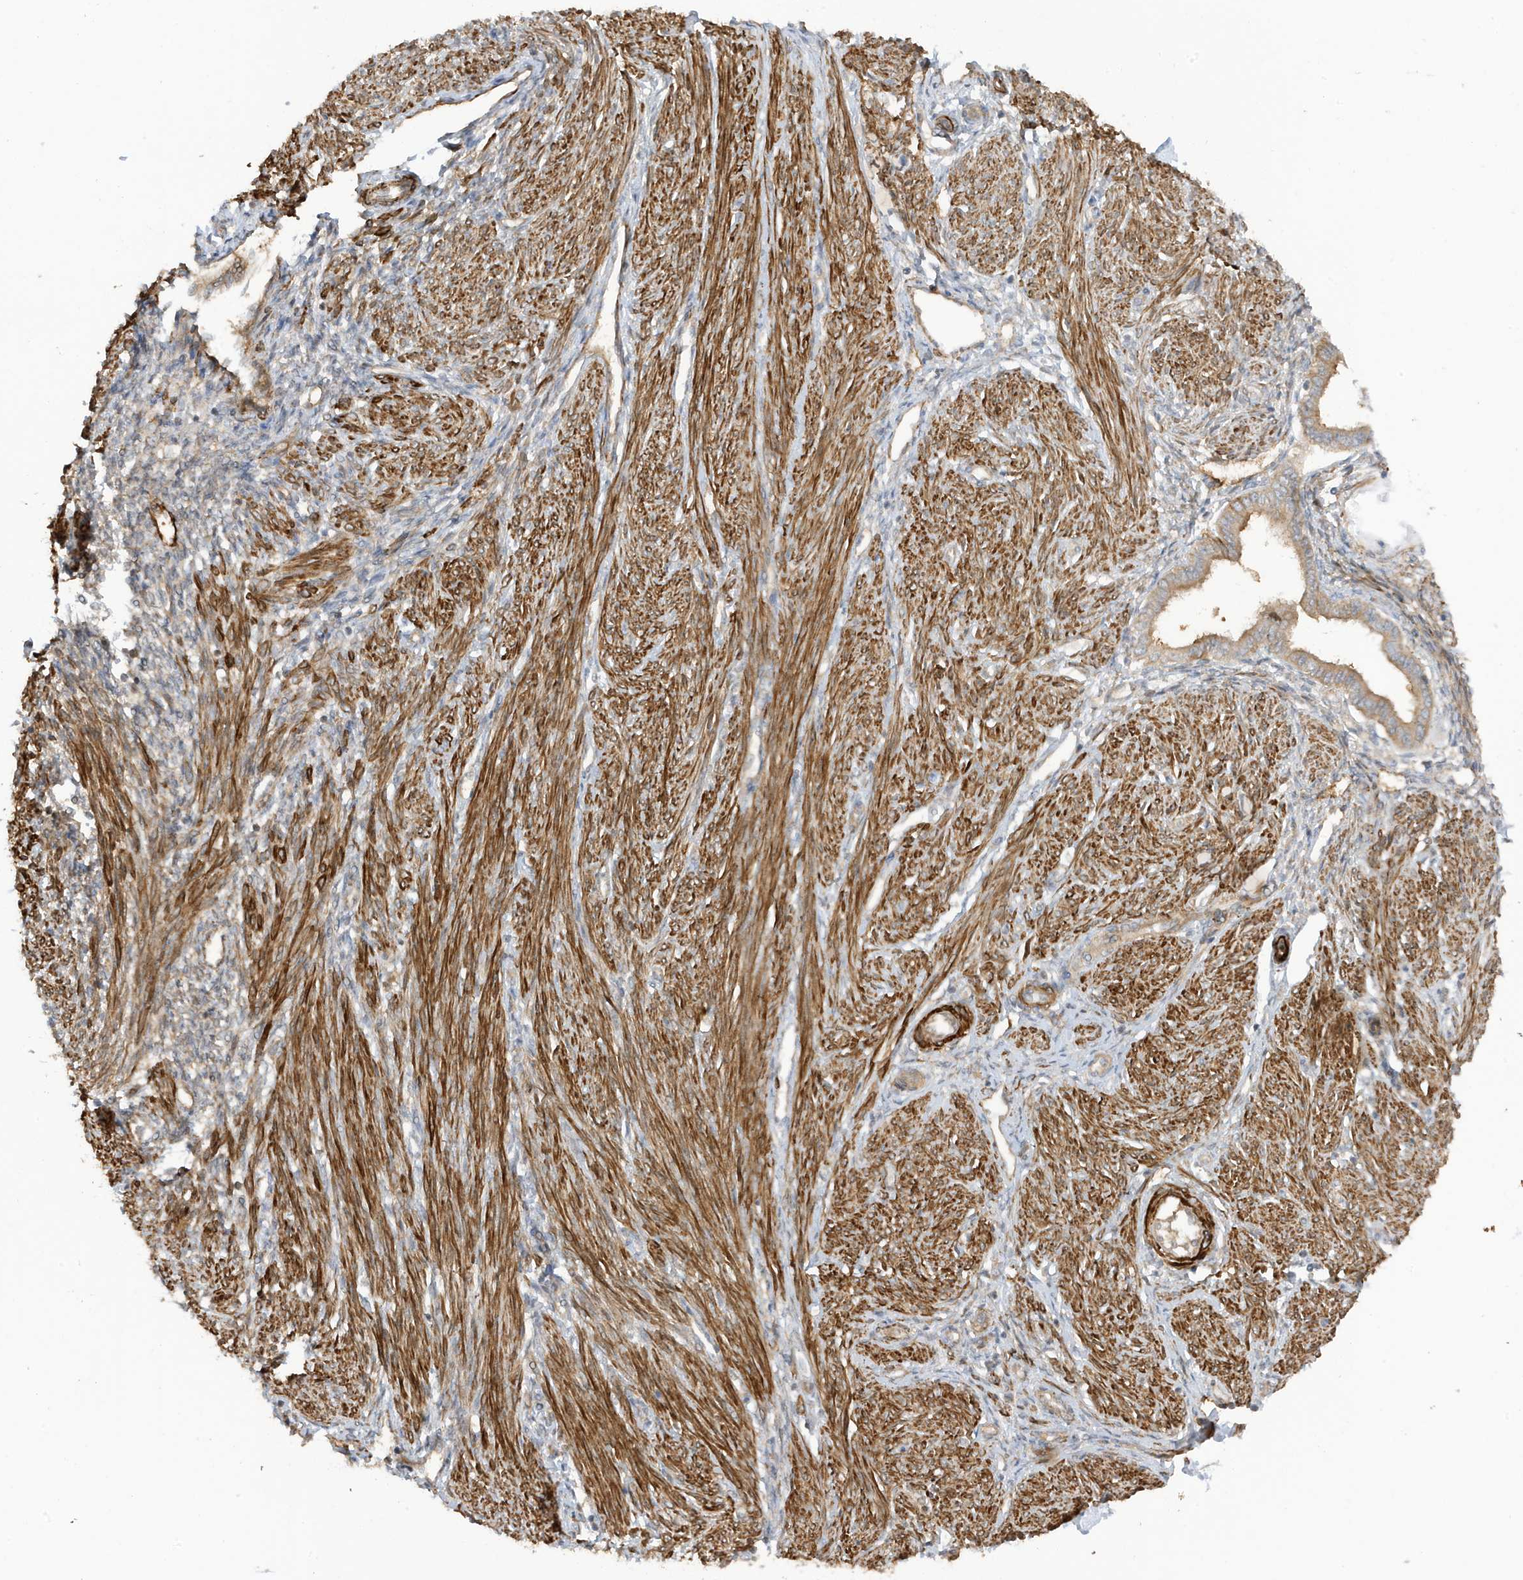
{"staining": {"intensity": "weak", "quantity": "25%-75%", "location": "cytoplasmic/membranous"}, "tissue": "endometrium", "cell_type": "Cells in endometrial stroma", "image_type": "normal", "snomed": [{"axis": "morphology", "description": "Normal tissue, NOS"}, {"axis": "topography", "description": "Endometrium"}], "caption": "Protein analysis of normal endometrium exhibits weak cytoplasmic/membranous staining in about 25%-75% of cells in endometrial stroma. The staining is performed using DAB (3,3'-diaminobenzidine) brown chromogen to label protein expression. The nuclei are counter-stained blue using hematoxylin.", "gene": "CDC42EP3", "patient": {"sex": "female", "age": 53}}